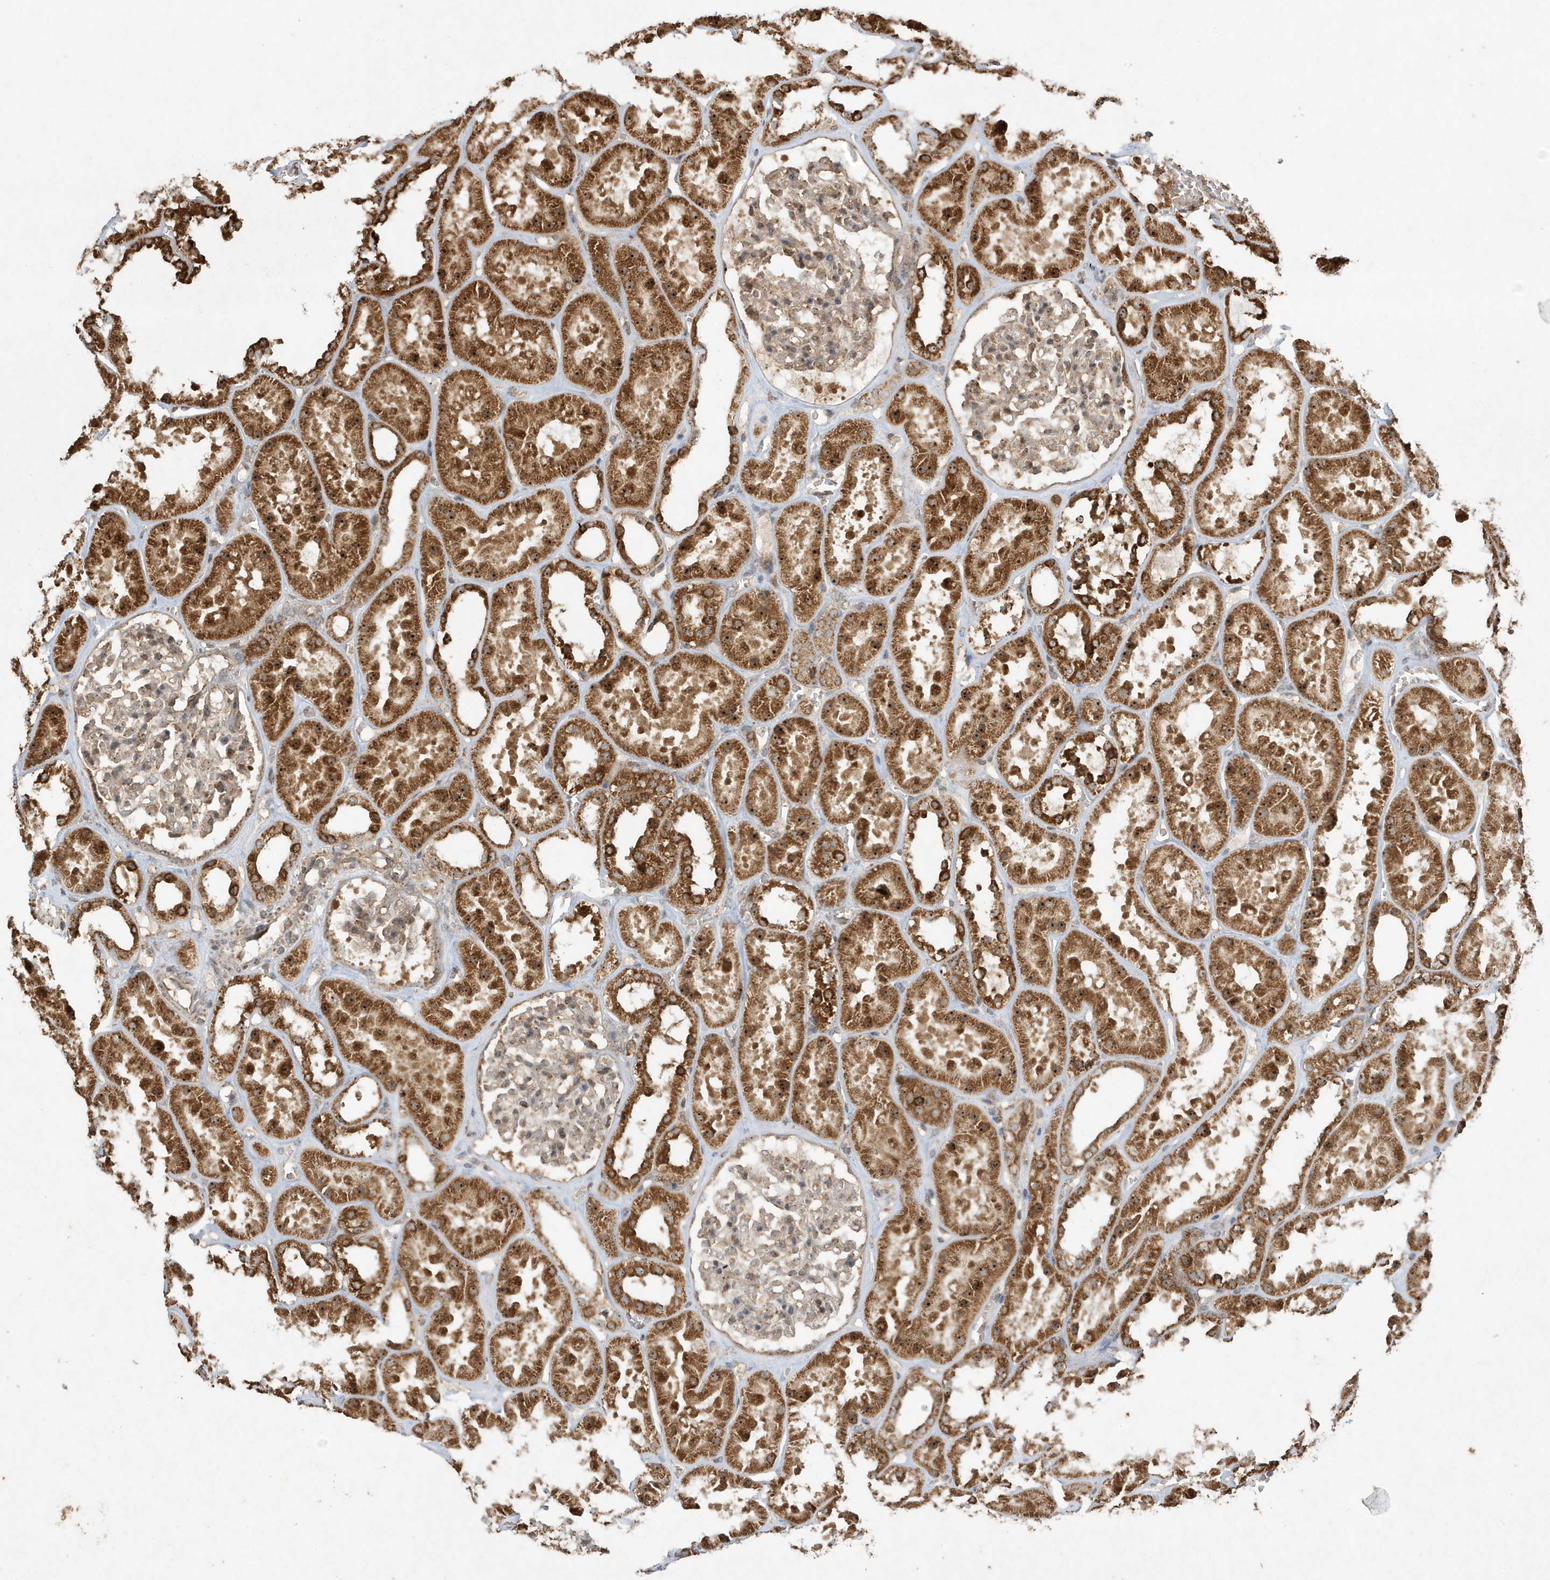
{"staining": {"intensity": "moderate", "quantity": "25%-75%", "location": "cytoplasmic/membranous"}, "tissue": "kidney", "cell_type": "Cells in glomeruli", "image_type": "normal", "snomed": [{"axis": "morphology", "description": "Normal tissue, NOS"}, {"axis": "topography", "description": "Kidney"}], "caption": "Kidney stained with DAB (3,3'-diaminobenzidine) IHC demonstrates medium levels of moderate cytoplasmic/membranous expression in approximately 25%-75% of cells in glomeruli. (IHC, brightfield microscopy, high magnification).", "gene": "ABCB9", "patient": {"sex": "female", "age": 41}}